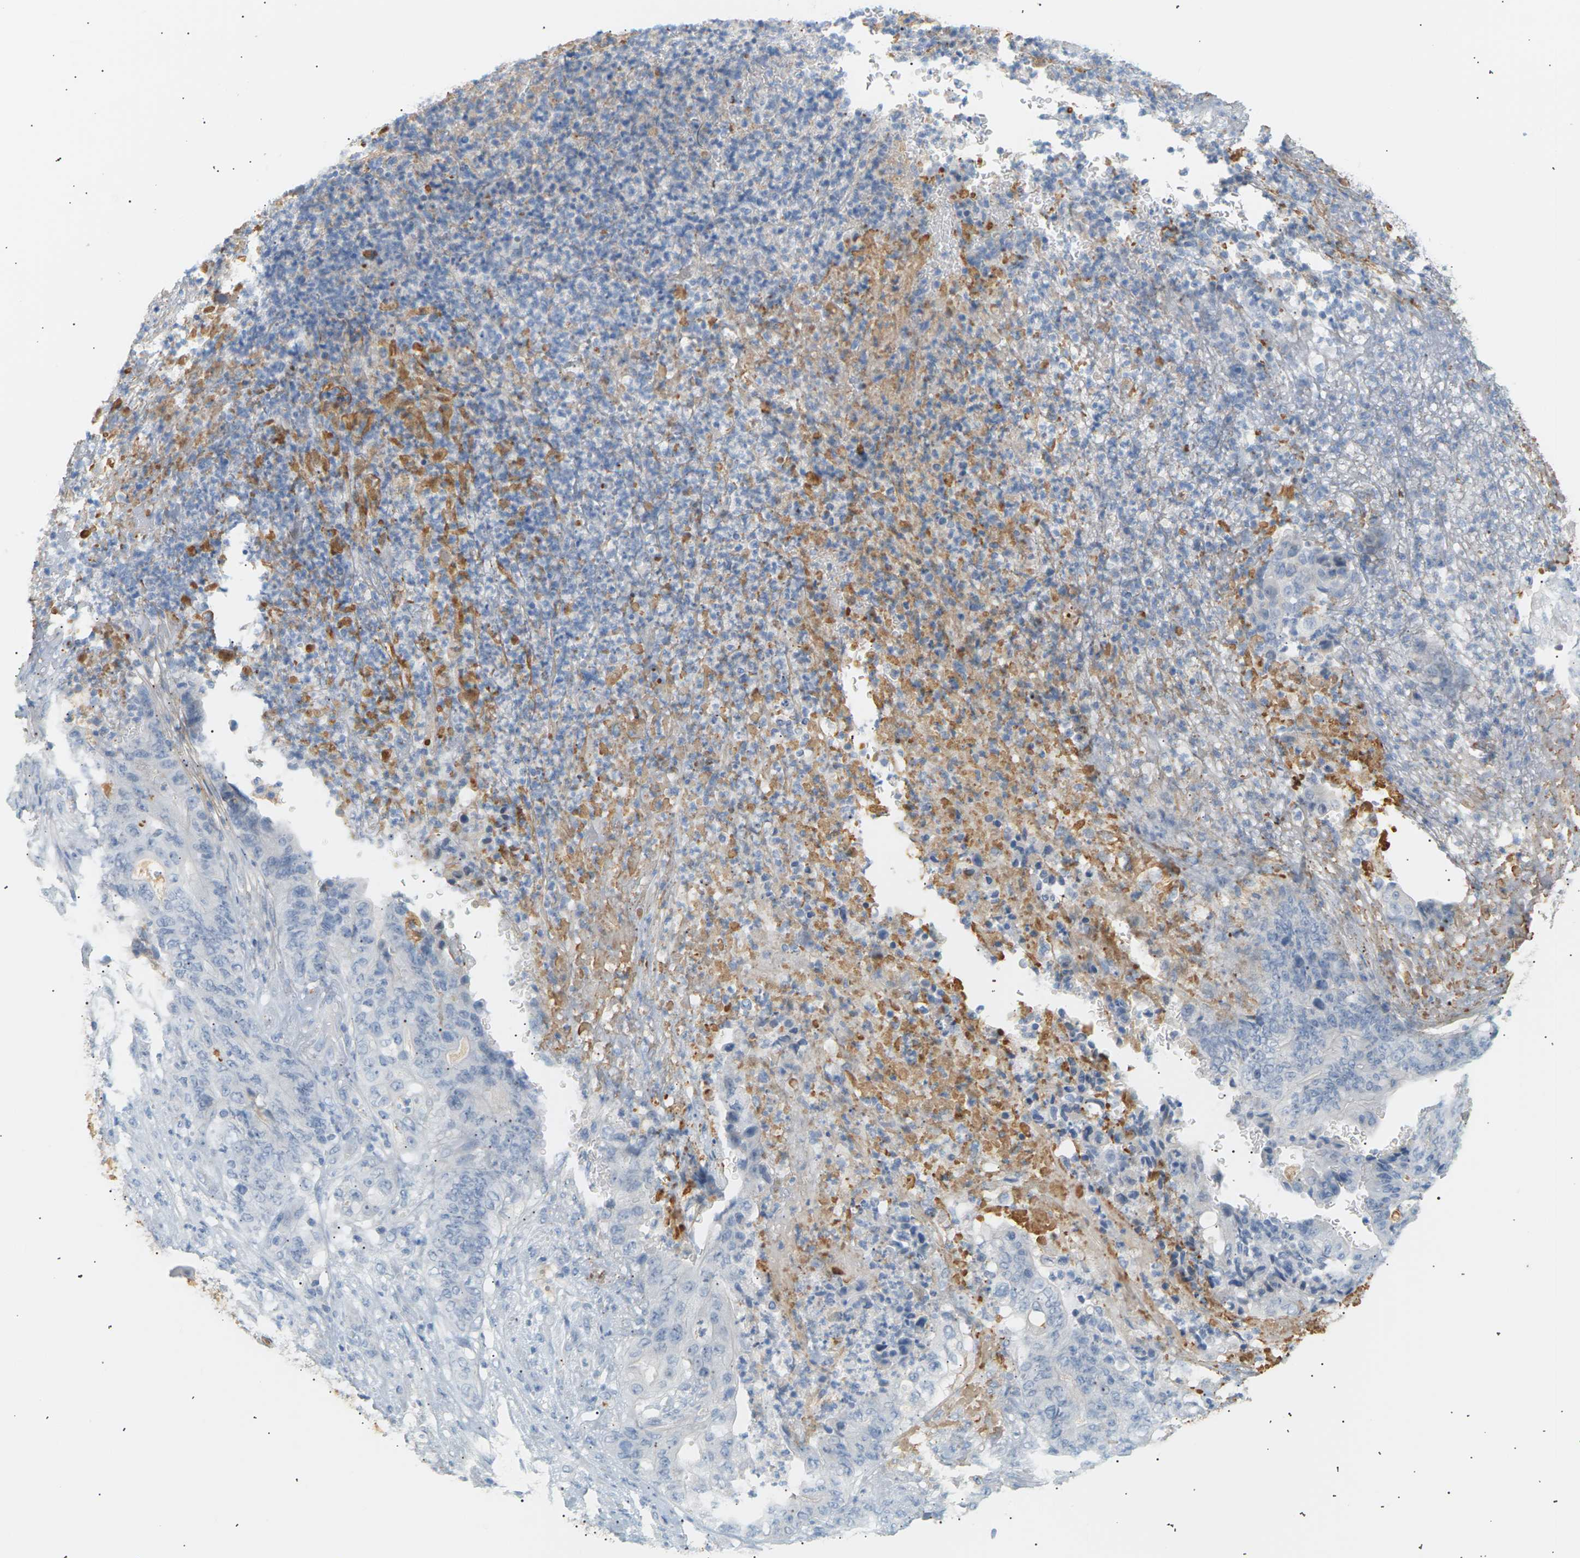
{"staining": {"intensity": "negative", "quantity": "none", "location": "none"}, "tissue": "stomach cancer", "cell_type": "Tumor cells", "image_type": "cancer", "snomed": [{"axis": "morphology", "description": "Adenocarcinoma, NOS"}, {"axis": "topography", "description": "Stomach"}], "caption": "This is an immunohistochemistry histopathology image of human stomach cancer (adenocarcinoma). There is no positivity in tumor cells.", "gene": "CLU", "patient": {"sex": "female", "age": 73}}